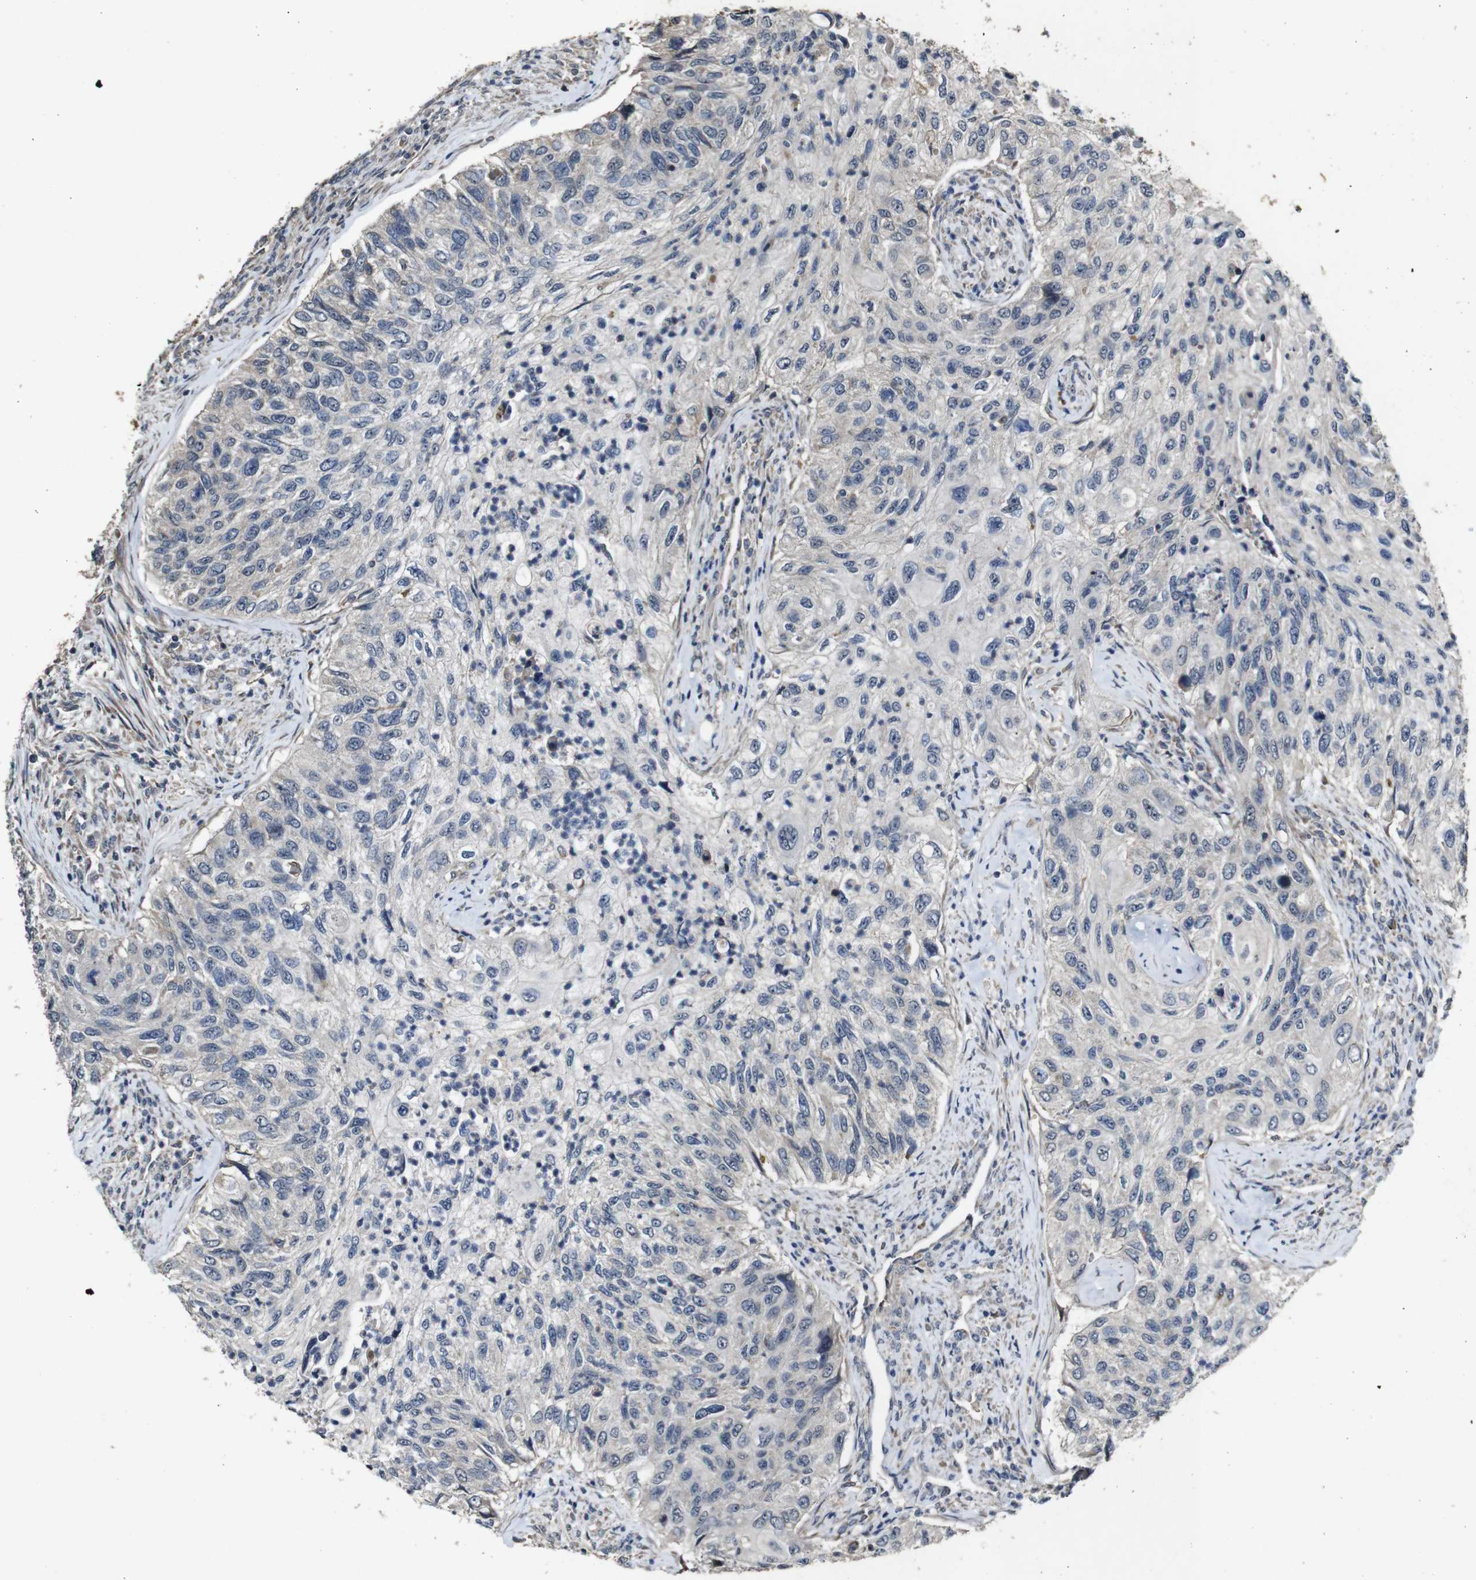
{"staining": {"intensity": "negative", "quantity": "none", "location": "none"}, "tissue": "urothelial cancer", "cell_type": "Tumor cells", "image_type": "cancer", "snomed": [{"axis": "morphology", "description": "Urothelial carcinoma, High grade"}, {"axis": "topography", "description": "Urinary bladder"}], "caption": "This is an immunohistochemistry (IHC) micrograph of urothelial carcinoma (high-grade). There is no positivity in tumor cells.", "gene": "MAGI2", "patient": {"sex": "female", "age": 60}}